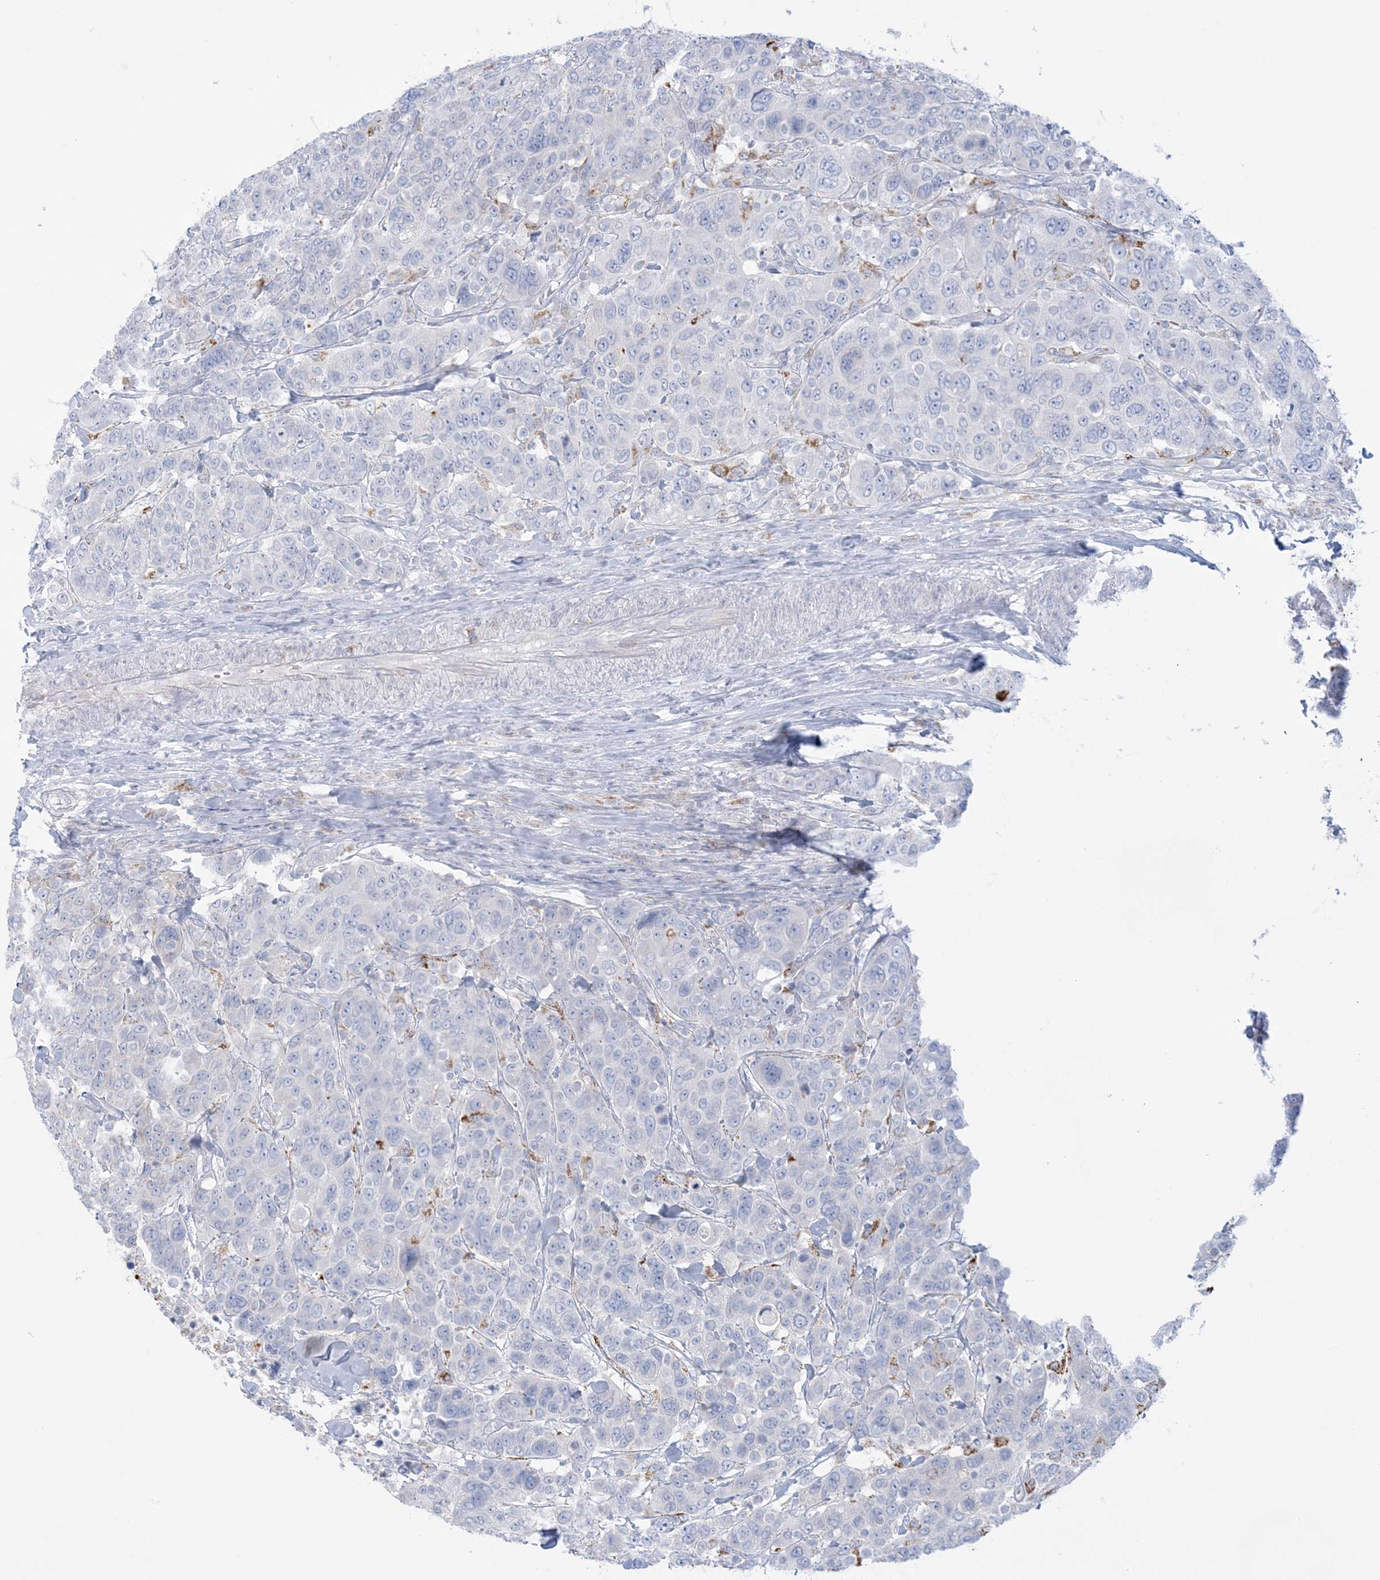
{"staining": {"intensity": "negative", "quantity": "none", "location": "none"}, "tissue": "breast cancer", "cell_type": "Tumor cells", "image_type": "cancer", "snomed": [{"axis": "morphology", "description": "Duct carcinoma"}, {"axis": "topography", "description": "Breast"}], "caption": "High magnification brightfield microscopy of breast cancer stained with DAB (brown) and counterstained with hematoxylin (blue): tumor cells show no significant positivity.", "gene": "KCTD6", "patient": {"sex": "female", "age": 37}}